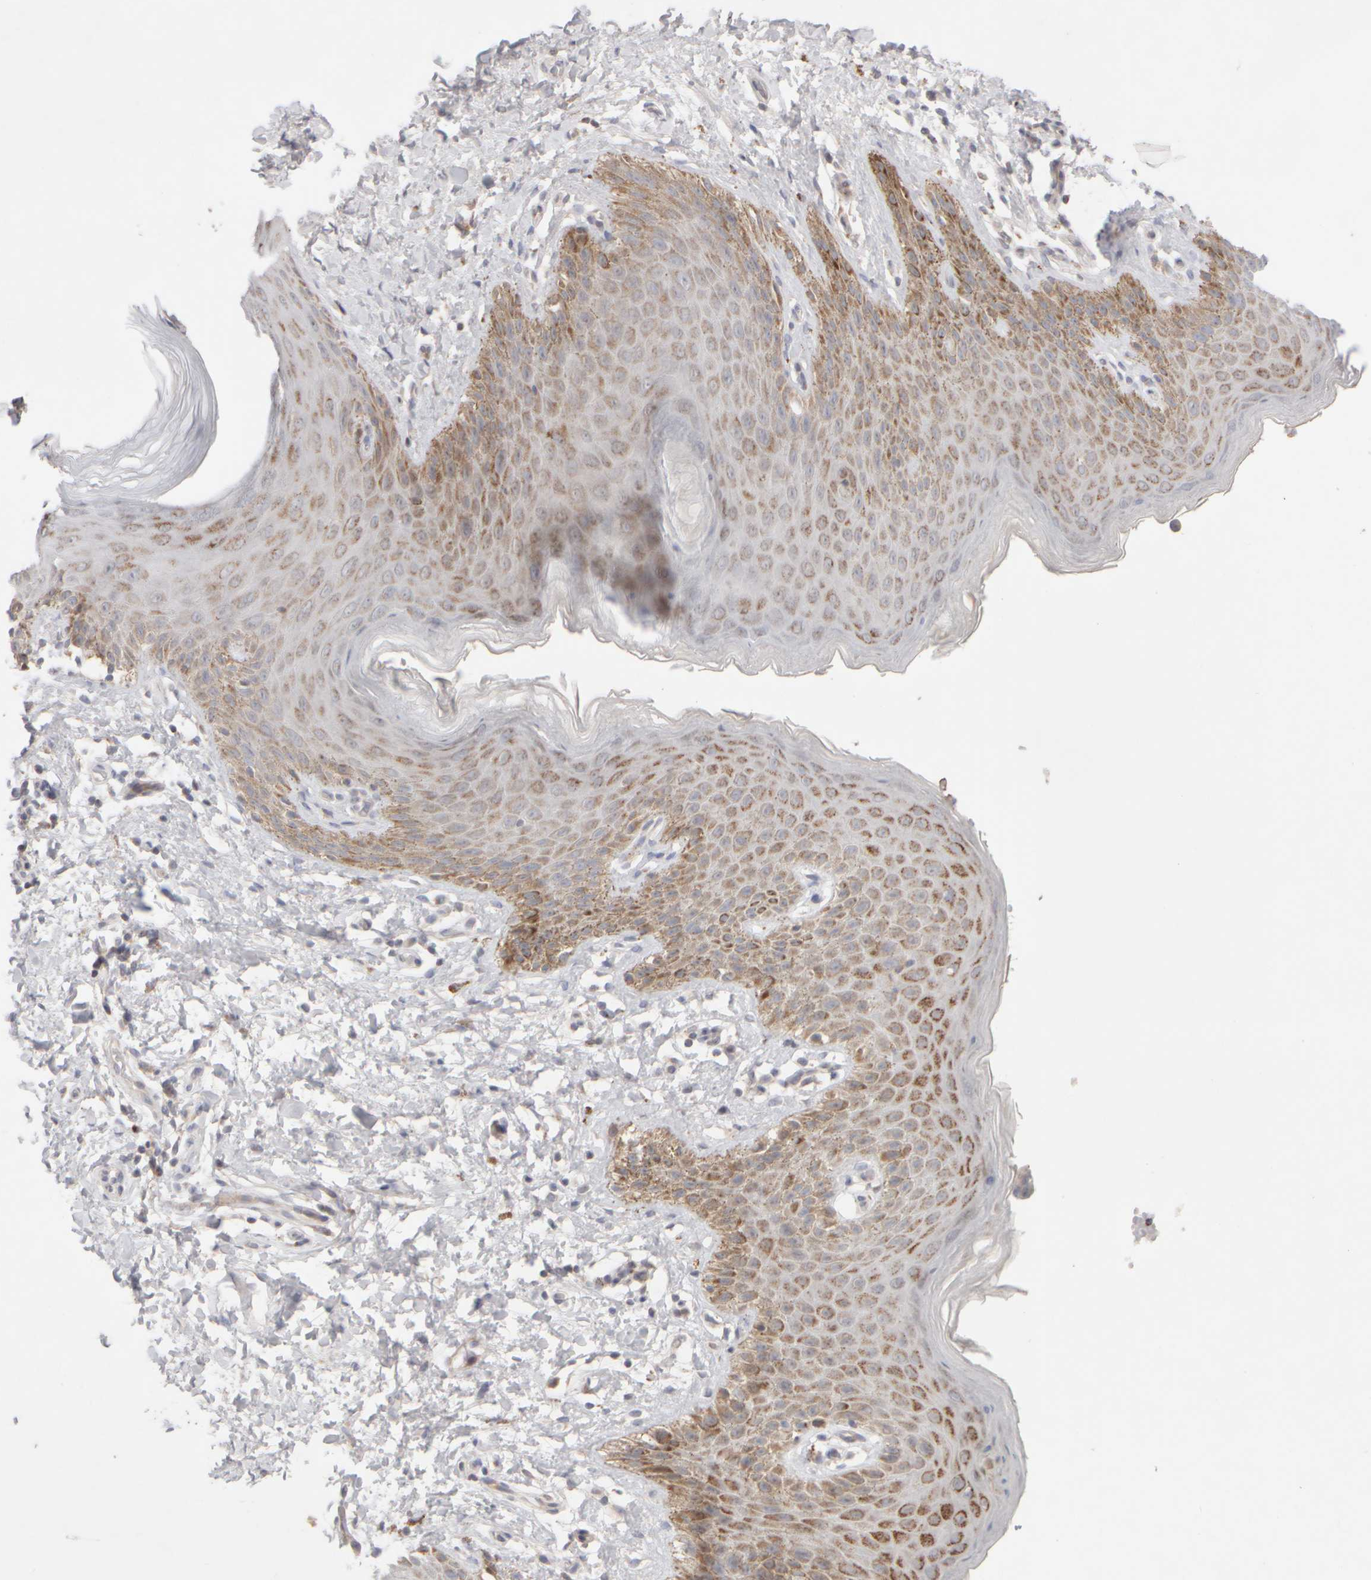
{"staining": {"intensity": "moderate", "quantity": ">75%", "location": "cytoplasmic/membranous"}, "tissue": "skin", "cell_type": "Epidermal cells", "image_type": "normal", "snomed": [{"axis": "morphology", "description": "Normal tissue, NOS"}, {"axis": "topography", "description": "Anal"}, {"axis": "topography", "description": "Peripheral nerve tissue"}], "caption": "An image of human skin stained for a protein demonstrates moderate cytoplasmic/membranous brown staining in epidermal cells.", "gene": "CHADL", "patient": {"sex": "male", "age": 44}}